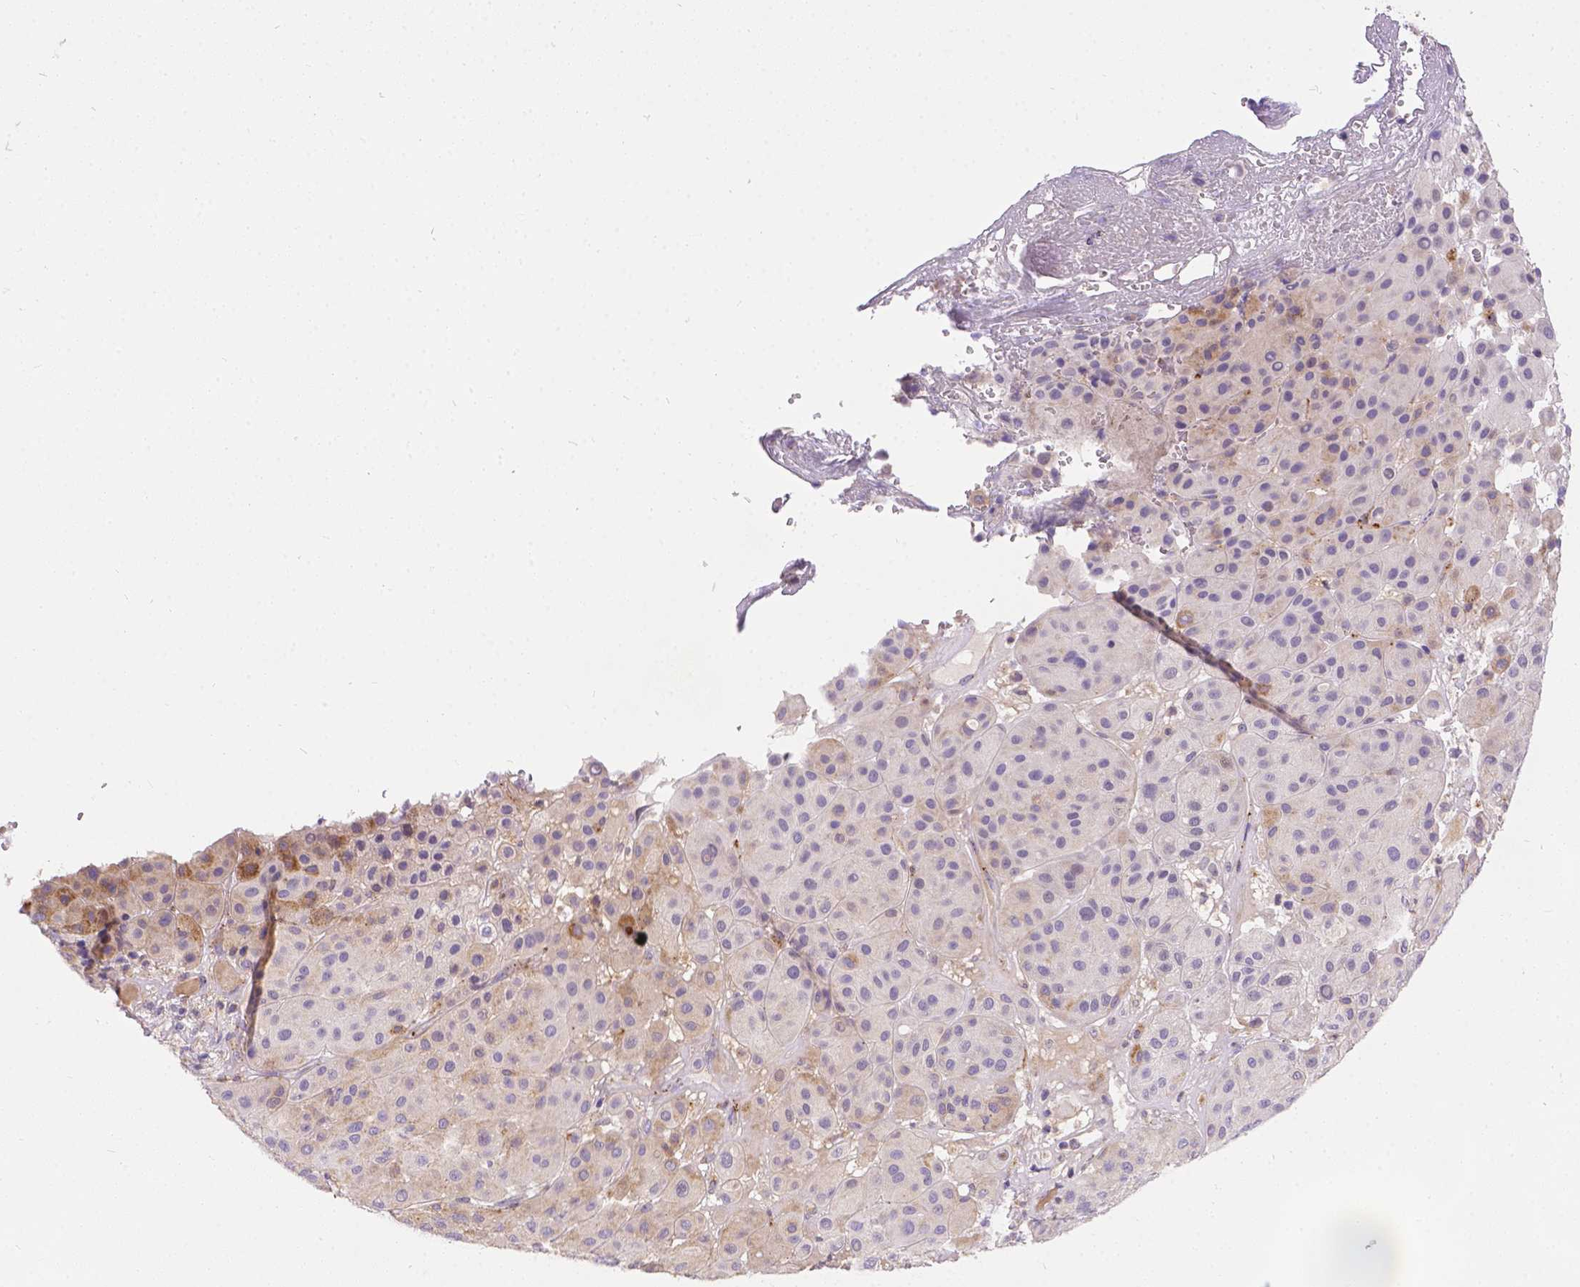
{"staining": {"intensity": "negative", "quantity": "none", "location": "none"}, "tissue": "melanoma", "cell_type": "Tumor cells", "image_type": "cancer", "snomed": [{"axis": "morphology", "description": "Malignant melanoma, Metastatic site"}, {"axis": "topography", "description": "Smooth muscle"}], "caption": "Human melanoma stained for a protein using immunohistochemistry (IHC) shows no positivity in tumor cells.", "gene": "TM4SF18", "patient": {"sex": "male", "age": 41}}